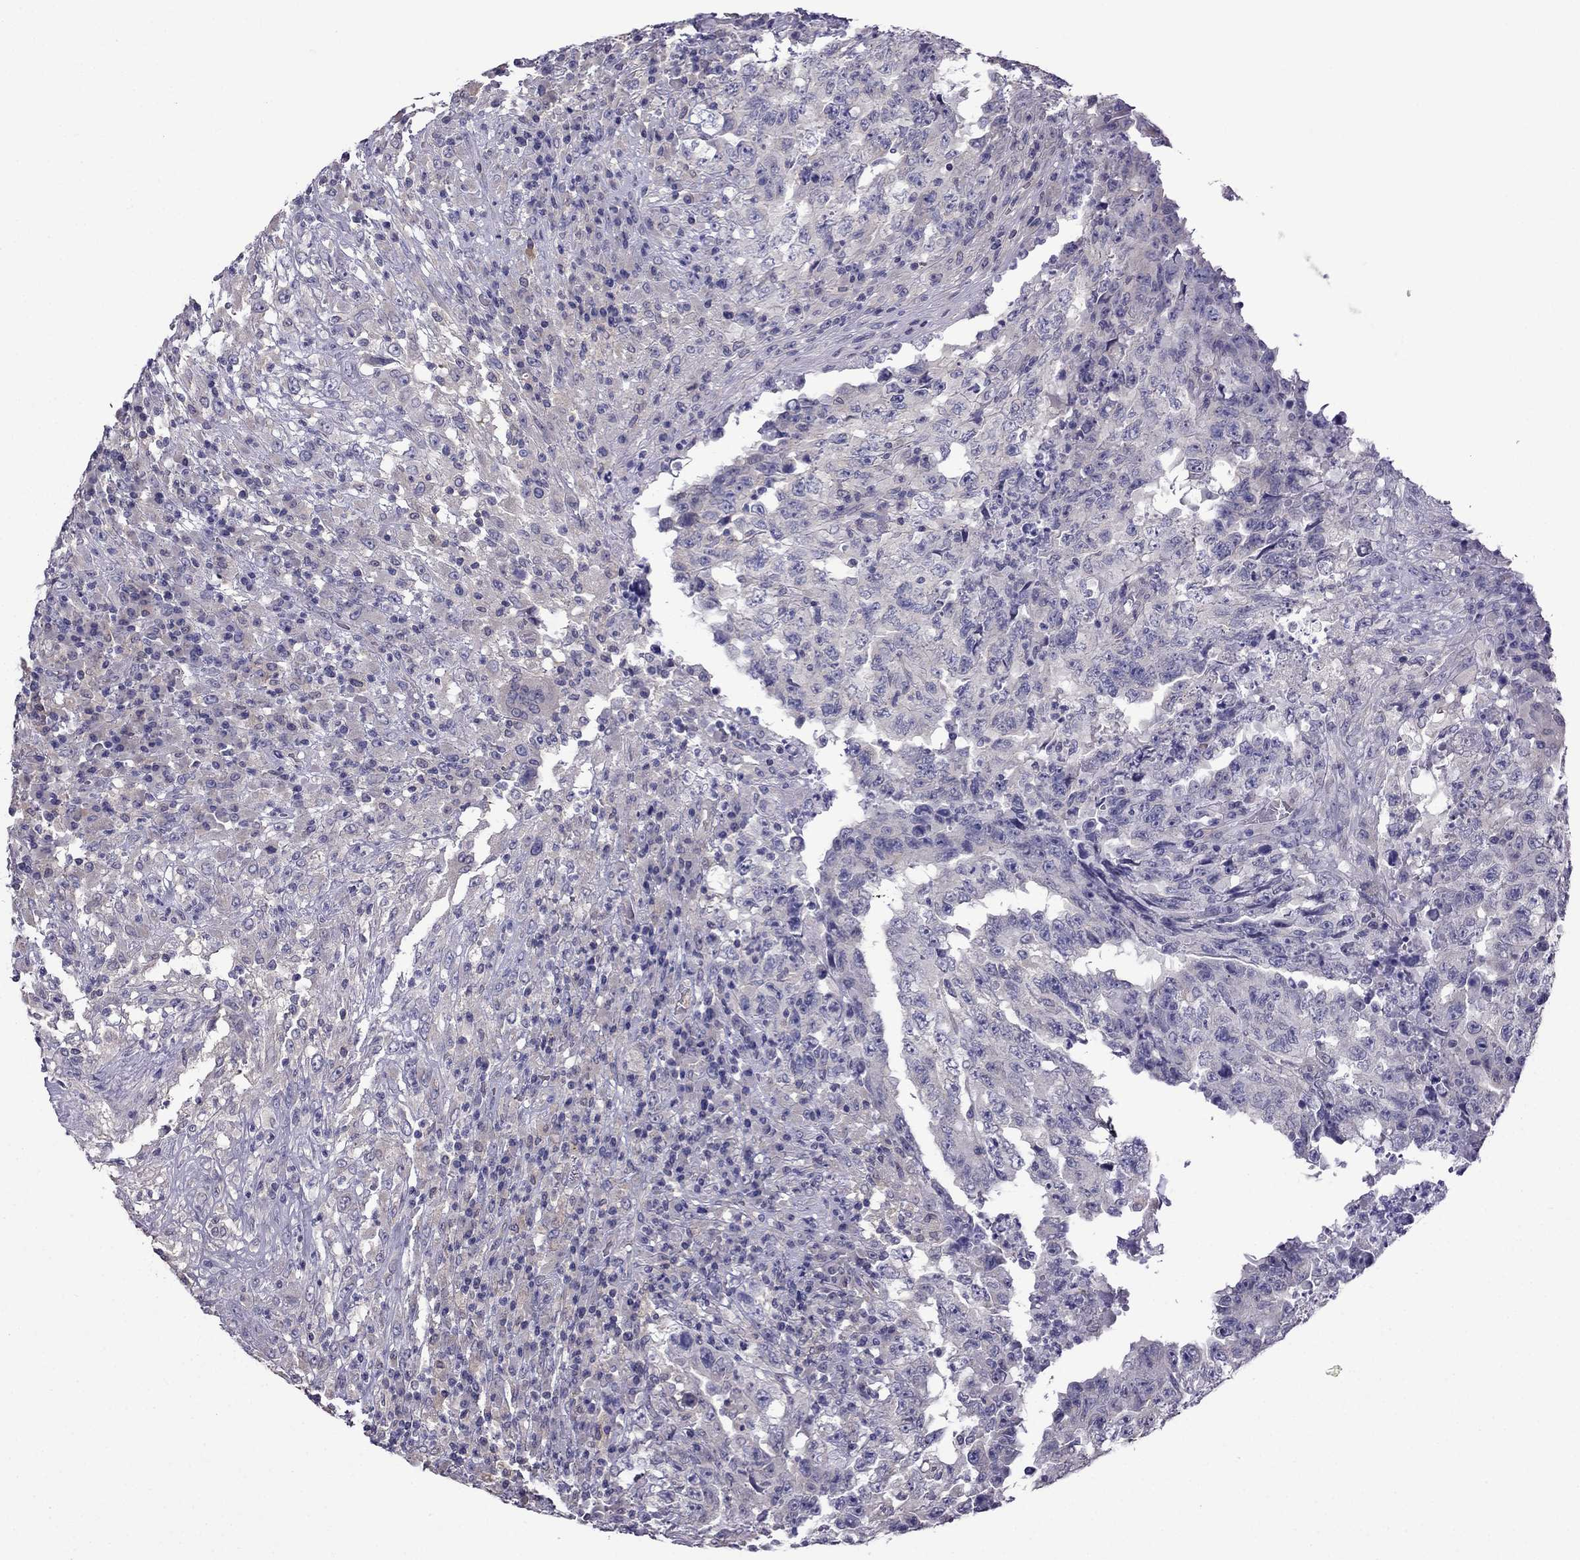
{"staining": {"intensity": "negative", "quantity": "none", "location": "none"}, "tissue": "testis cancer", "cell_type": "Tumor cells", "image_type": "cancer", "snomed": [{"axis": "morphology", "description": "Necrosis, NOS"}, {"axis": "morphology", "description": "Carcinoma, Embryonal, NOS"}, {"axis": "topography", "description": "Testis"}], "caption": "IHC histopathology image of testis embryonal carcinoma stained for a protein (brown), which exhibits no expression in tumor cells. Brightfield microscopy of immunohistochemistry (IHC) stained with DAB (brown) and hematoxylin (blue), captured at high magnification.", "gene": "SCNN1D", "patient": {"sex": "male", "age": 19}}